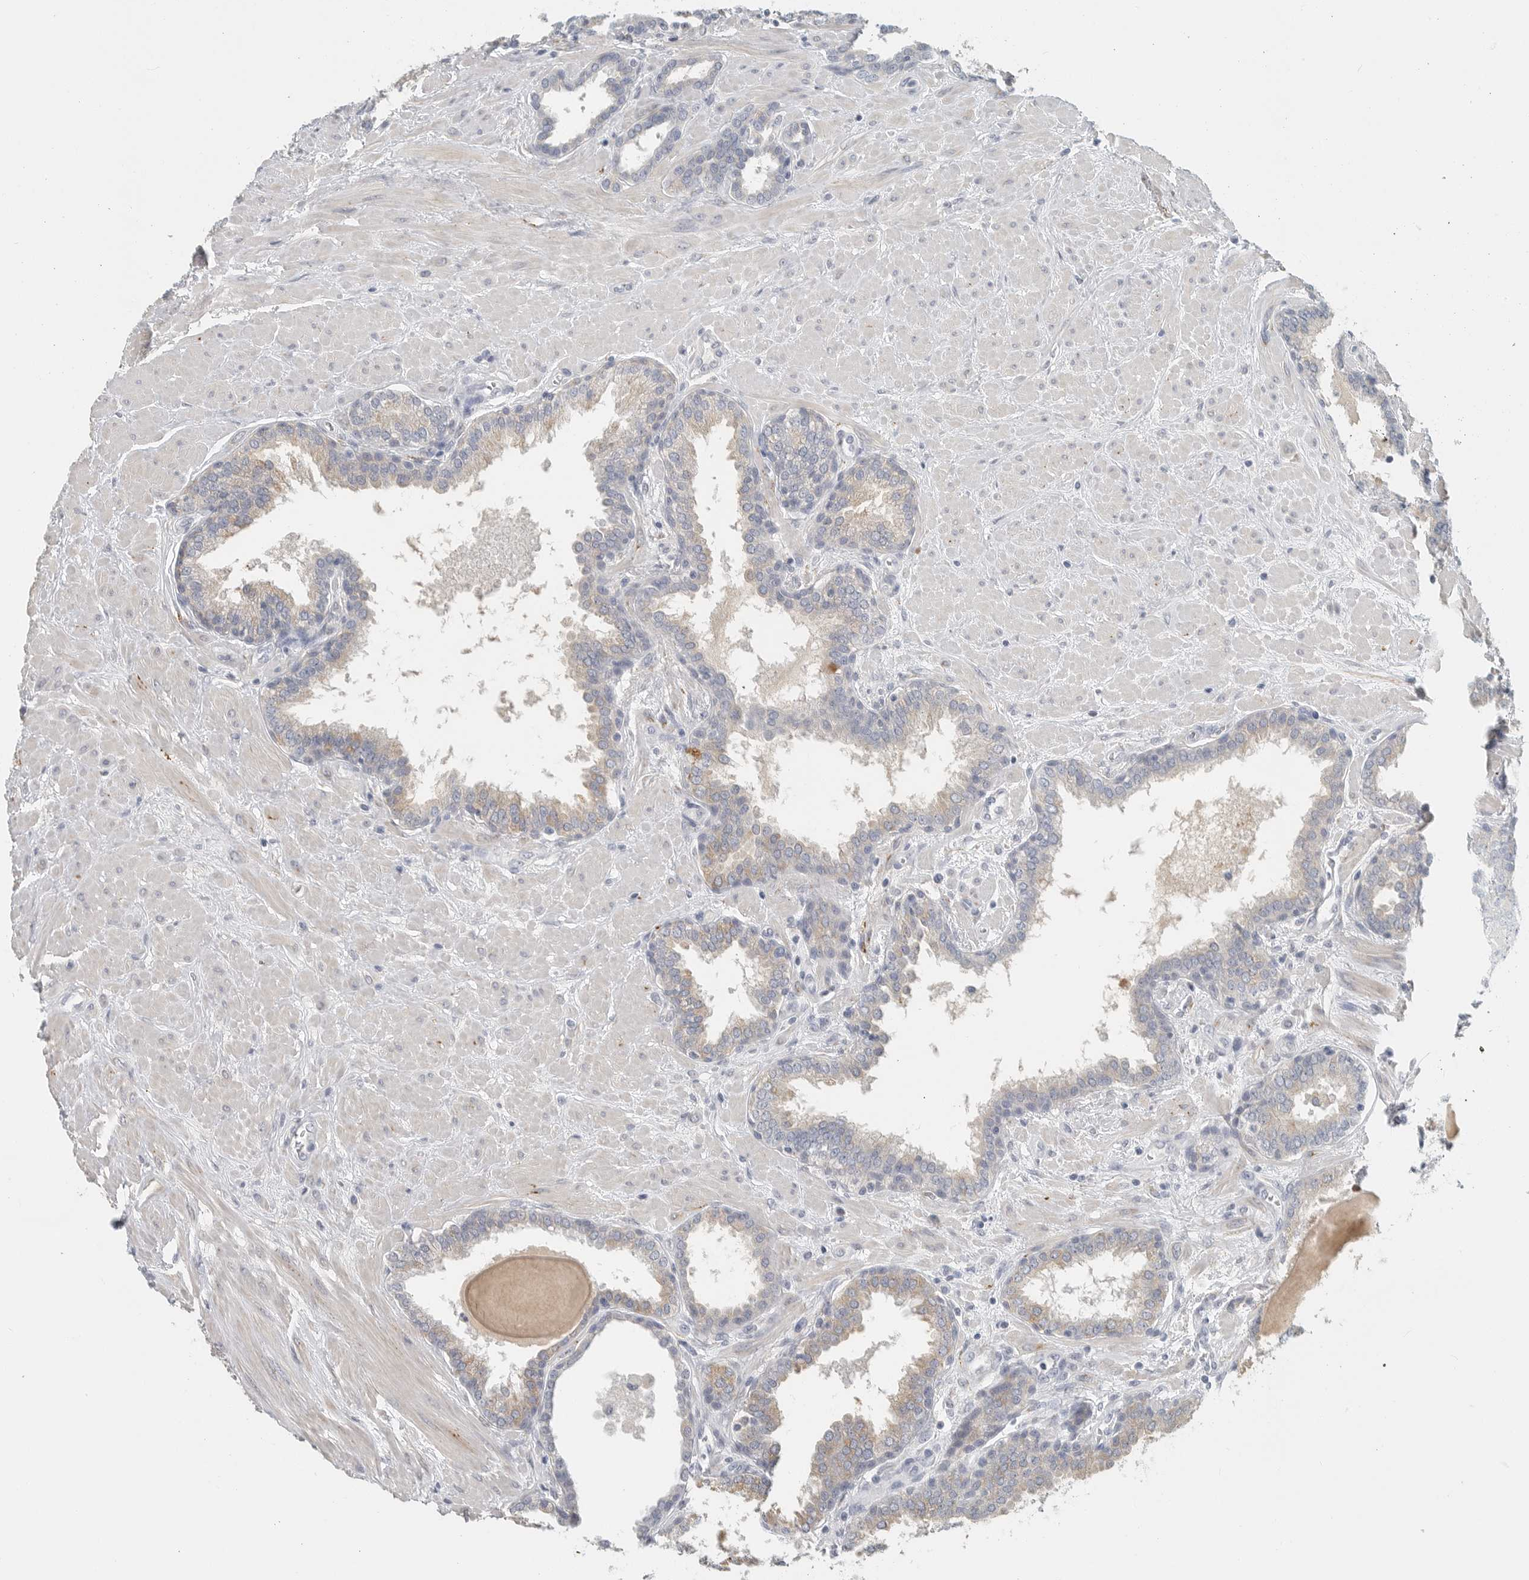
{"staining": {"intensity": "negative", "quantity": "none", "location": "none"}, "tissue": "prostate", "cell_type": "Glandular cells", "image_type": "normal", "snomed": [{"axis": "morphology", "description": "Normal tissue, NOS"}, {"axis": "topography", "description": "Prostate"}], "caption": "This is a image of immunohistochemistry (IHC) staining of benign prostate, which shows no staining in glandular cells. Nuclei are stained in blue.", "gene": "PAM", "patient": {"sex": "male", "age": 51}}